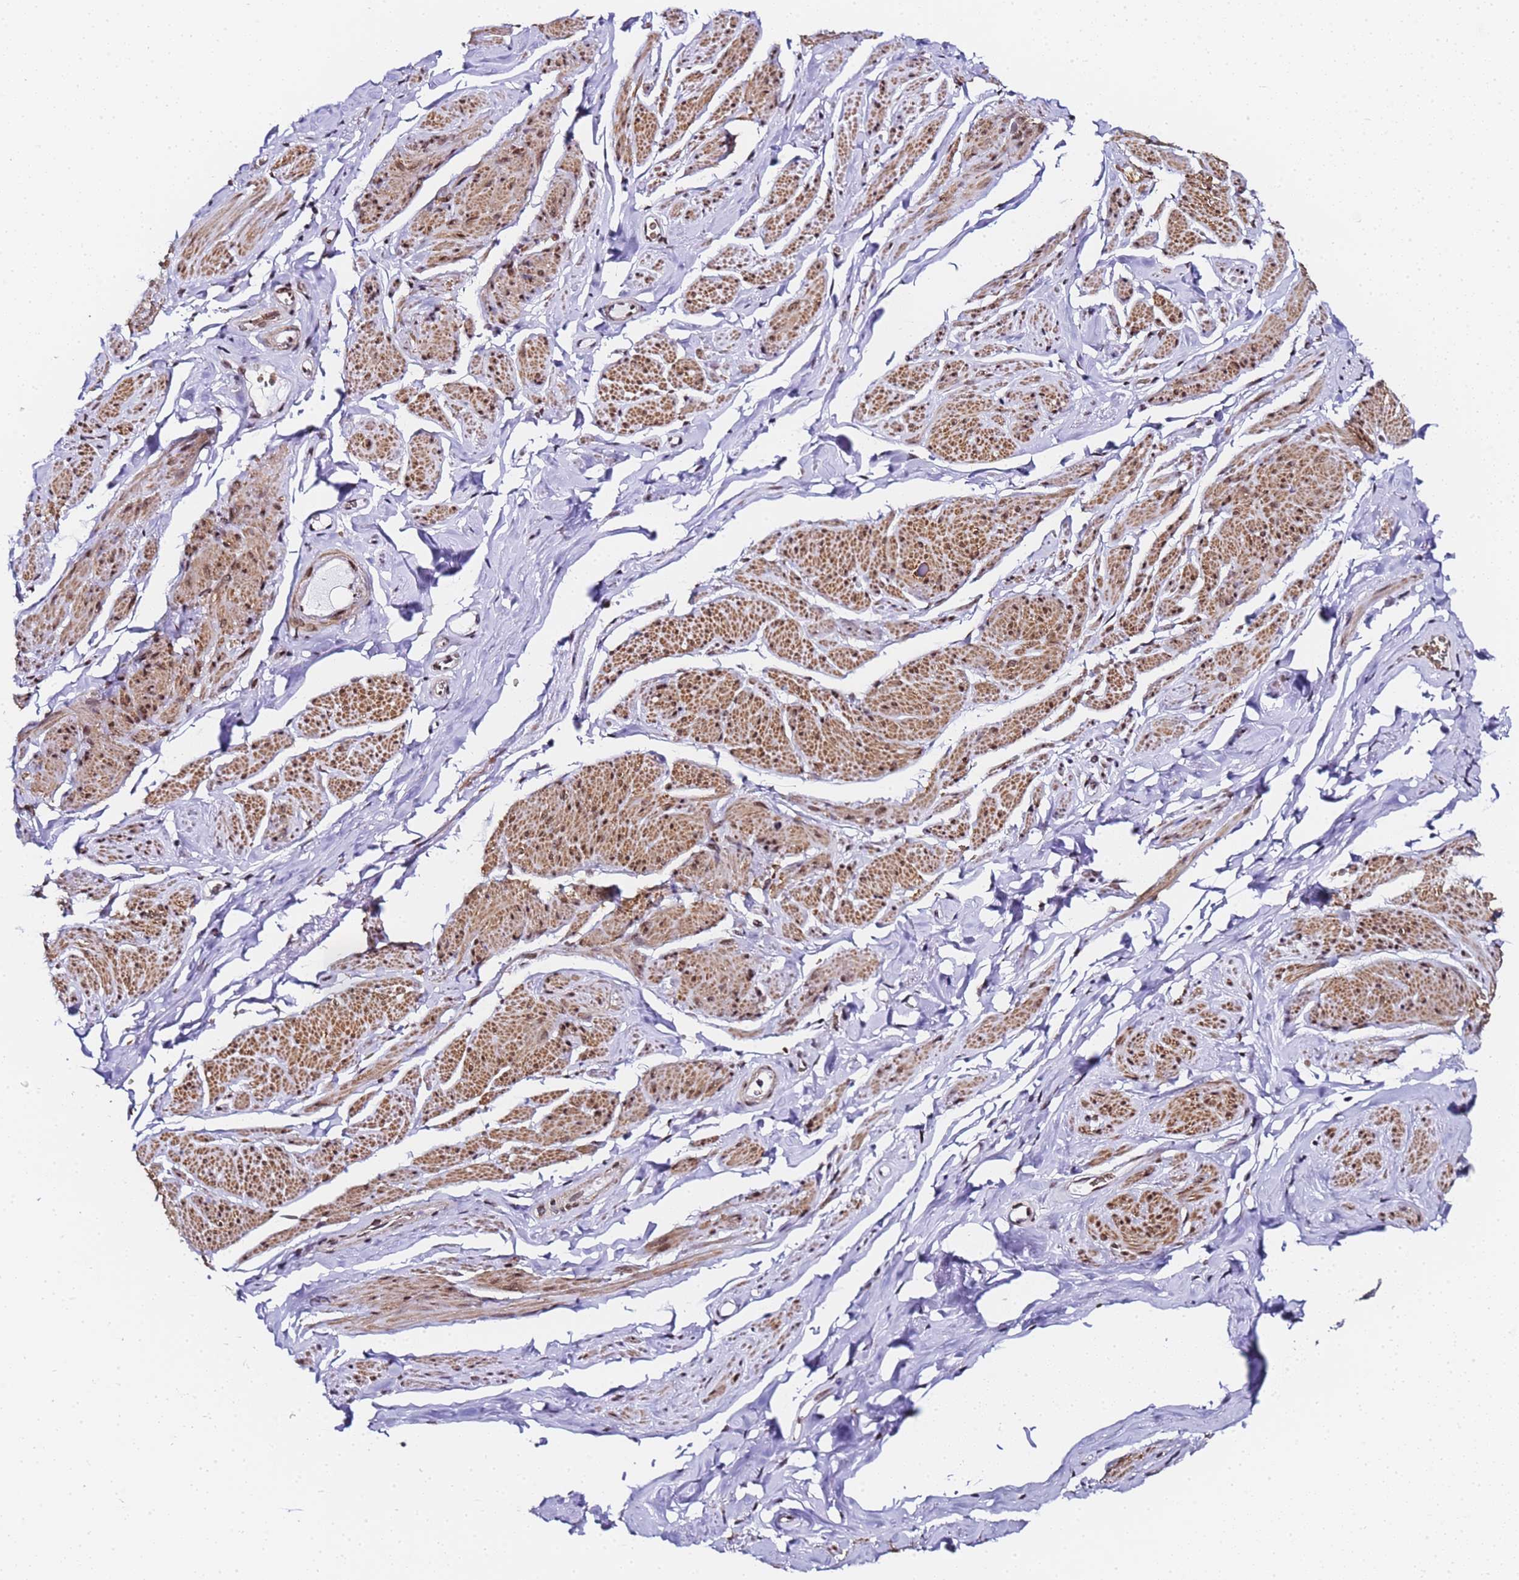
{"staining": {"intensity": "moderate", "quantity": "25%-75%", "location": "cytoplasmic/membranous,nuclear"}, "tissue": "smooth muscle", "cell_type": "Smooth muscle cells", "image_type": "normal", "snomed": [{"axis": "morphology", "description": "Normal tissue, NOS"}, {"axis": "topography", "description": "Smooth muscle"}, {"axis": "topography", "description": "Peripheral nerve tissue"}], "caption": "Immunohistochemistry (IHC) staining of benign smooth muscle, which displays medium levels of moderate cytoplasmic/membranous,nuclear staining in about 25%-75% of smooth muscle cells indicating moderate cytoplasmic/membranous,nuclear protein expression. The staining was performed using DAB (brown) for protein detection and nuclei were counterstained in hematoxylin (blue).", "gene": "POLR1A", "patient": {"sex": "male", "age": 69}}